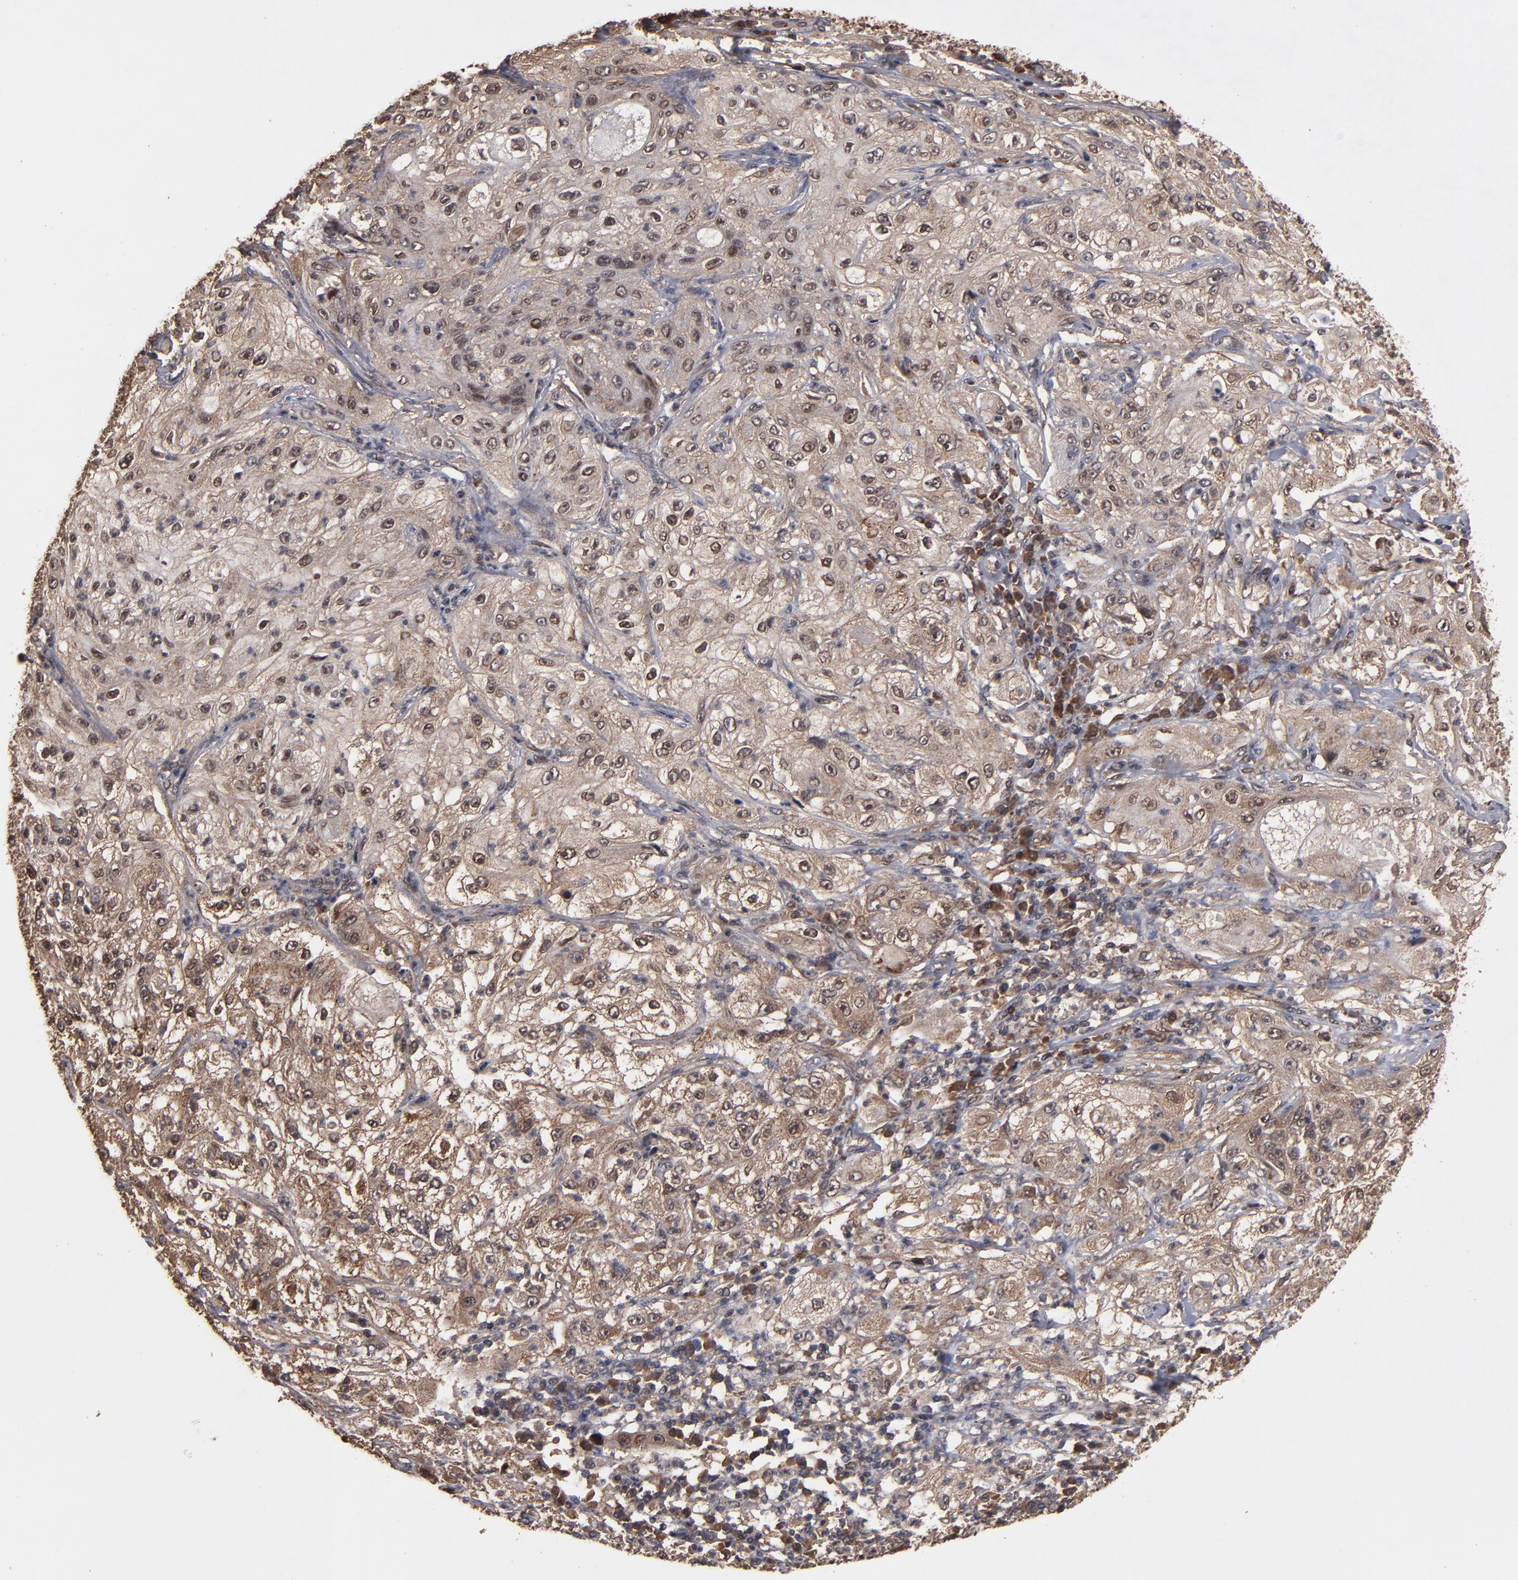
{"staining": {"intensity": "weak", "quantity": ">75%", "location": "cytoplasmic/membranous,nuclear"}, "tissue": "lung cancer", "cell_type": "Tumor cells", "image_type": "cancer", "snomed": [{"axis": "morphology", "description": "Inflammation, NOS"}, {"axis": "morphology", "description": "Squamous cell carcinoma, NOS"}, {"axis": "topography", "description": "Lymph node"}, {"axis": "topography", "description": "Soft tissue"}, {"axis": "topography", "description": "Lung"}], "caption": "The immunohistochemical stain labels weak cytoplasmic/membranous and nuclear positivity in tumor cells of lung squamous cell carcinoma tissue. (brown staining indicates protein expression, while blue staining denotes nuclei).", "gene": "NXF2B", "patient": {"sex": "male", "age": 66}}